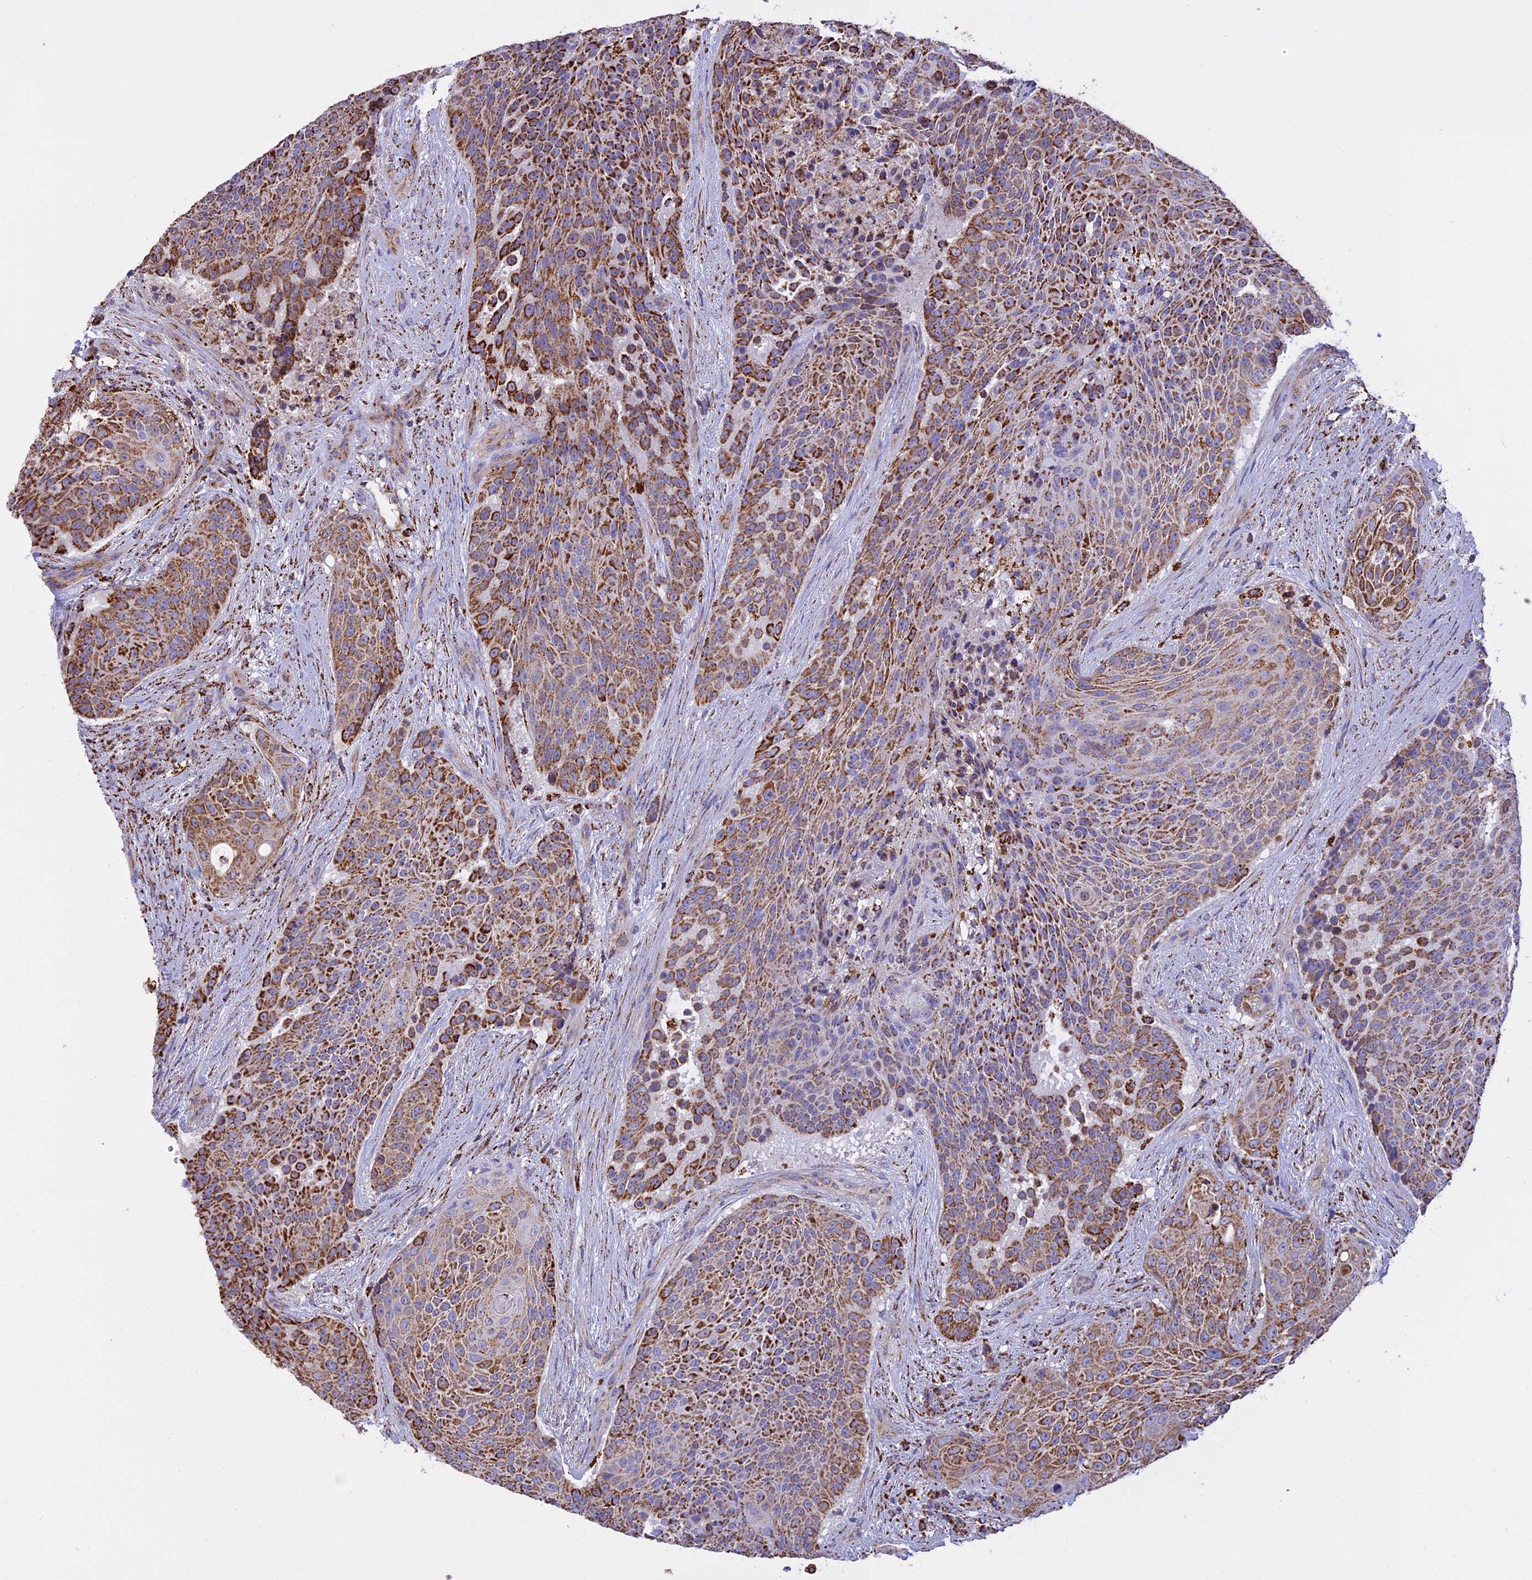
{"staining": {"intensity": "strong", "quantity": "25%-75%", "location": "cytoplasmic/membranous"}, "tissue": "urothelial cancer", "cell_type": "Tumor cells", "image_type": "cancer", "snomed": [{"axis": "morphology", "description": "Urothelial carcinoma, High grade"}, {"axis": "topography", "description": "Urinary bladder"}], "caption": "Brown immunohistochemical staining in urothelial cancer reveals strong cytoplasmic/membranous staining in about 25%-75% of tumor cells.", "gene": "KCNG1", "patient": {"sex": "female", "age": 63}}